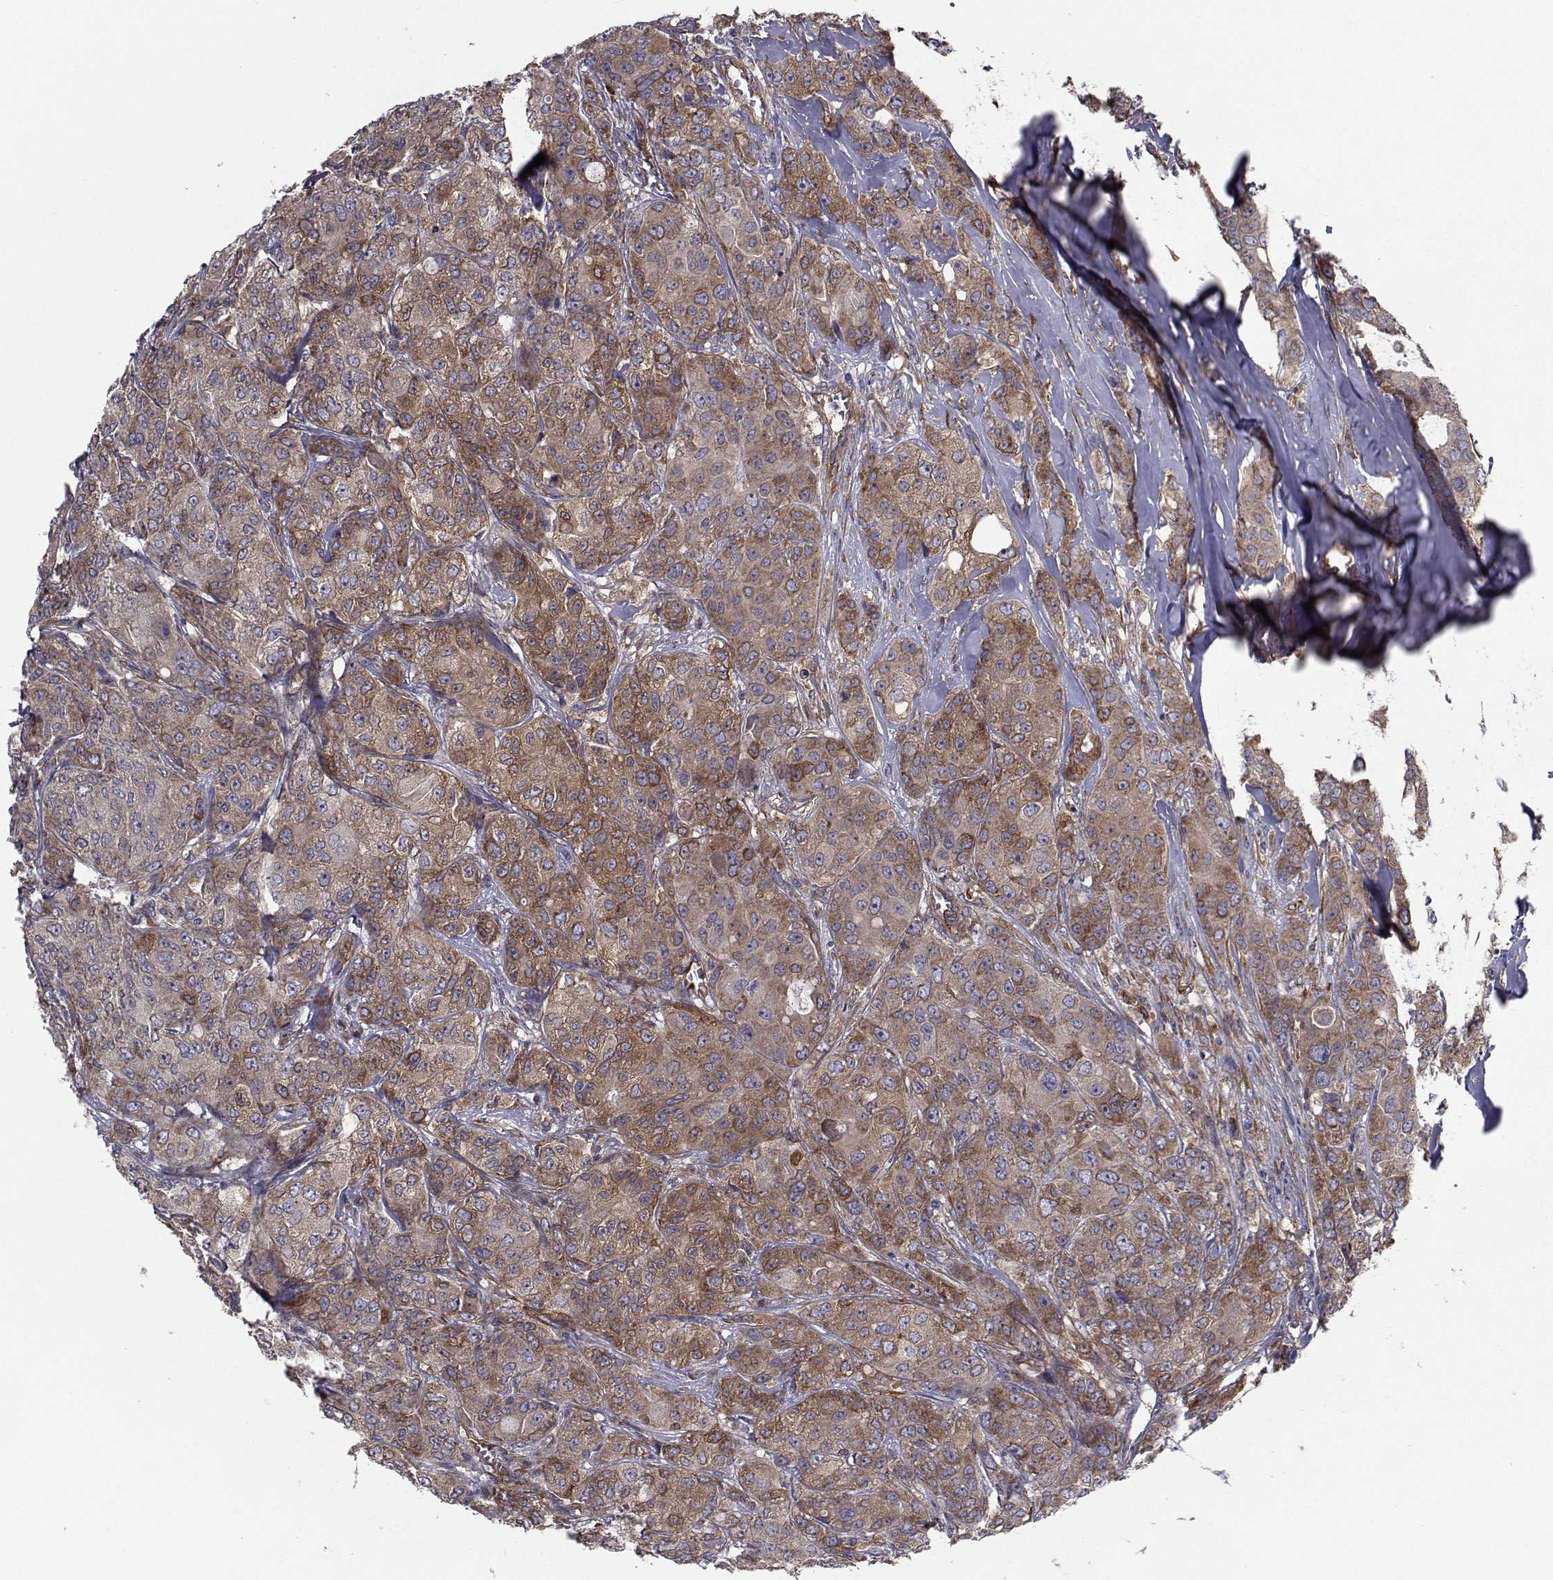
{"staining": {"intensity": "moderate", "quantity": ">75%", "location": "cytoplasmic/membranous"}, "tissue": "breast cancer", "cell_type": "Tumor cells", "image_type": "cancer", "snomed": [{"axis": "morphology", "description": "Duct carcinoma"}, {"axis": "topography", "description": "Breast"}], "caption": "The micrograph demonstrates a brown stain indicating the presence of a protein in the cytoplasmic/membranous of tumor cells in breast intraductal carcinoma.", "gene": "TRIP10", "patient": {"sex": "female", "age": 43}}